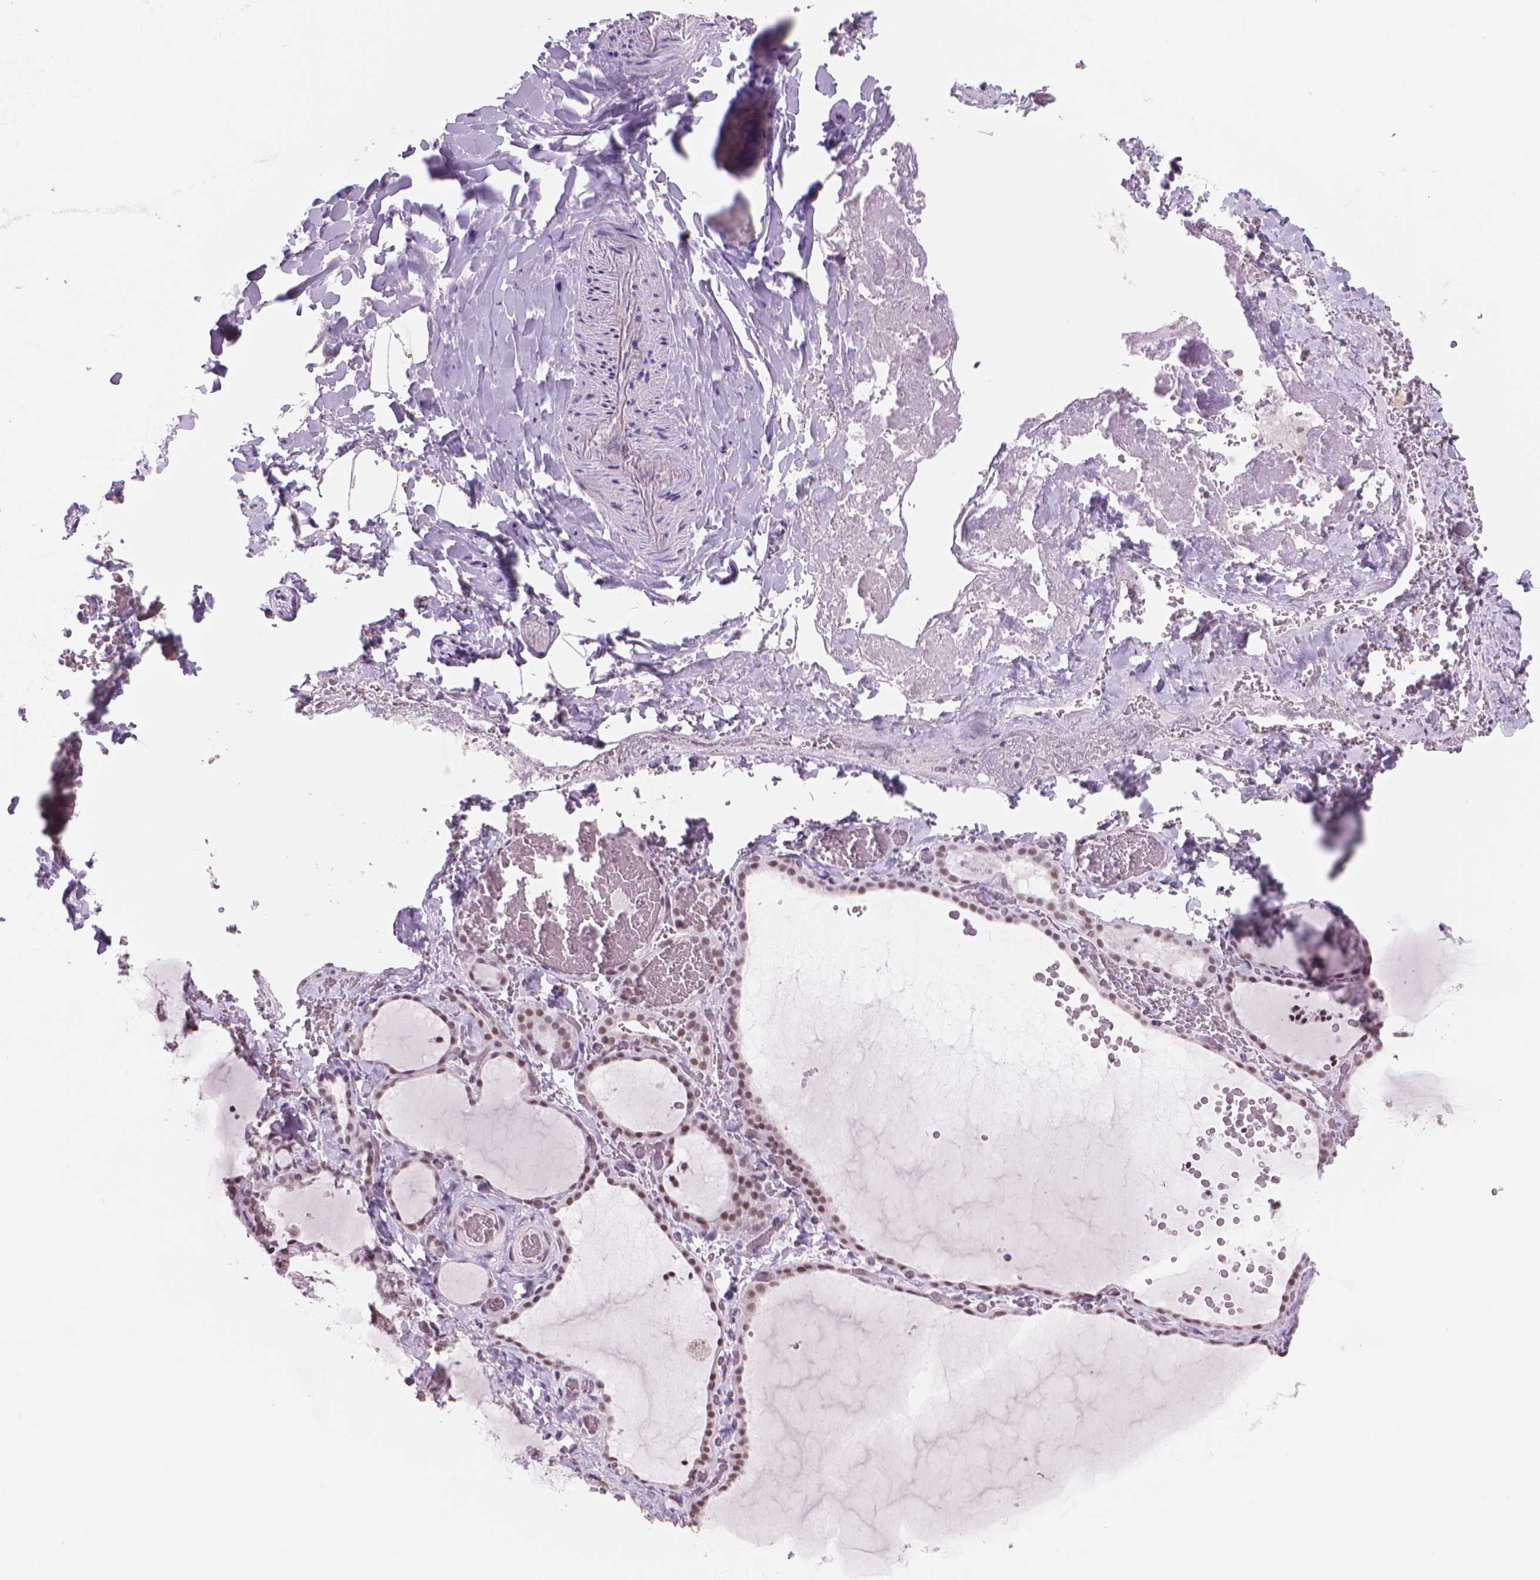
{"staining": {"intensity": "moderate", "quantity": ">75%", "location": "nuclear"}, "tissue": "thyroid gland", "cell_type": "Glandular cells", "image_type": "normal", "snomed": [{"axis": "morphology", "description": "Normal tissue, NOS"}, {"axis": "topography", "description": "Thyroid gland"}], "caption": "A histopathology image showing moderate nuclear expression in about >75% of glandular cells in normal thyroid gland, as visualized by brown immunohistochemical staining.", "gene": "POLR3D", "patient": {"sex": "female", "age": 22}}